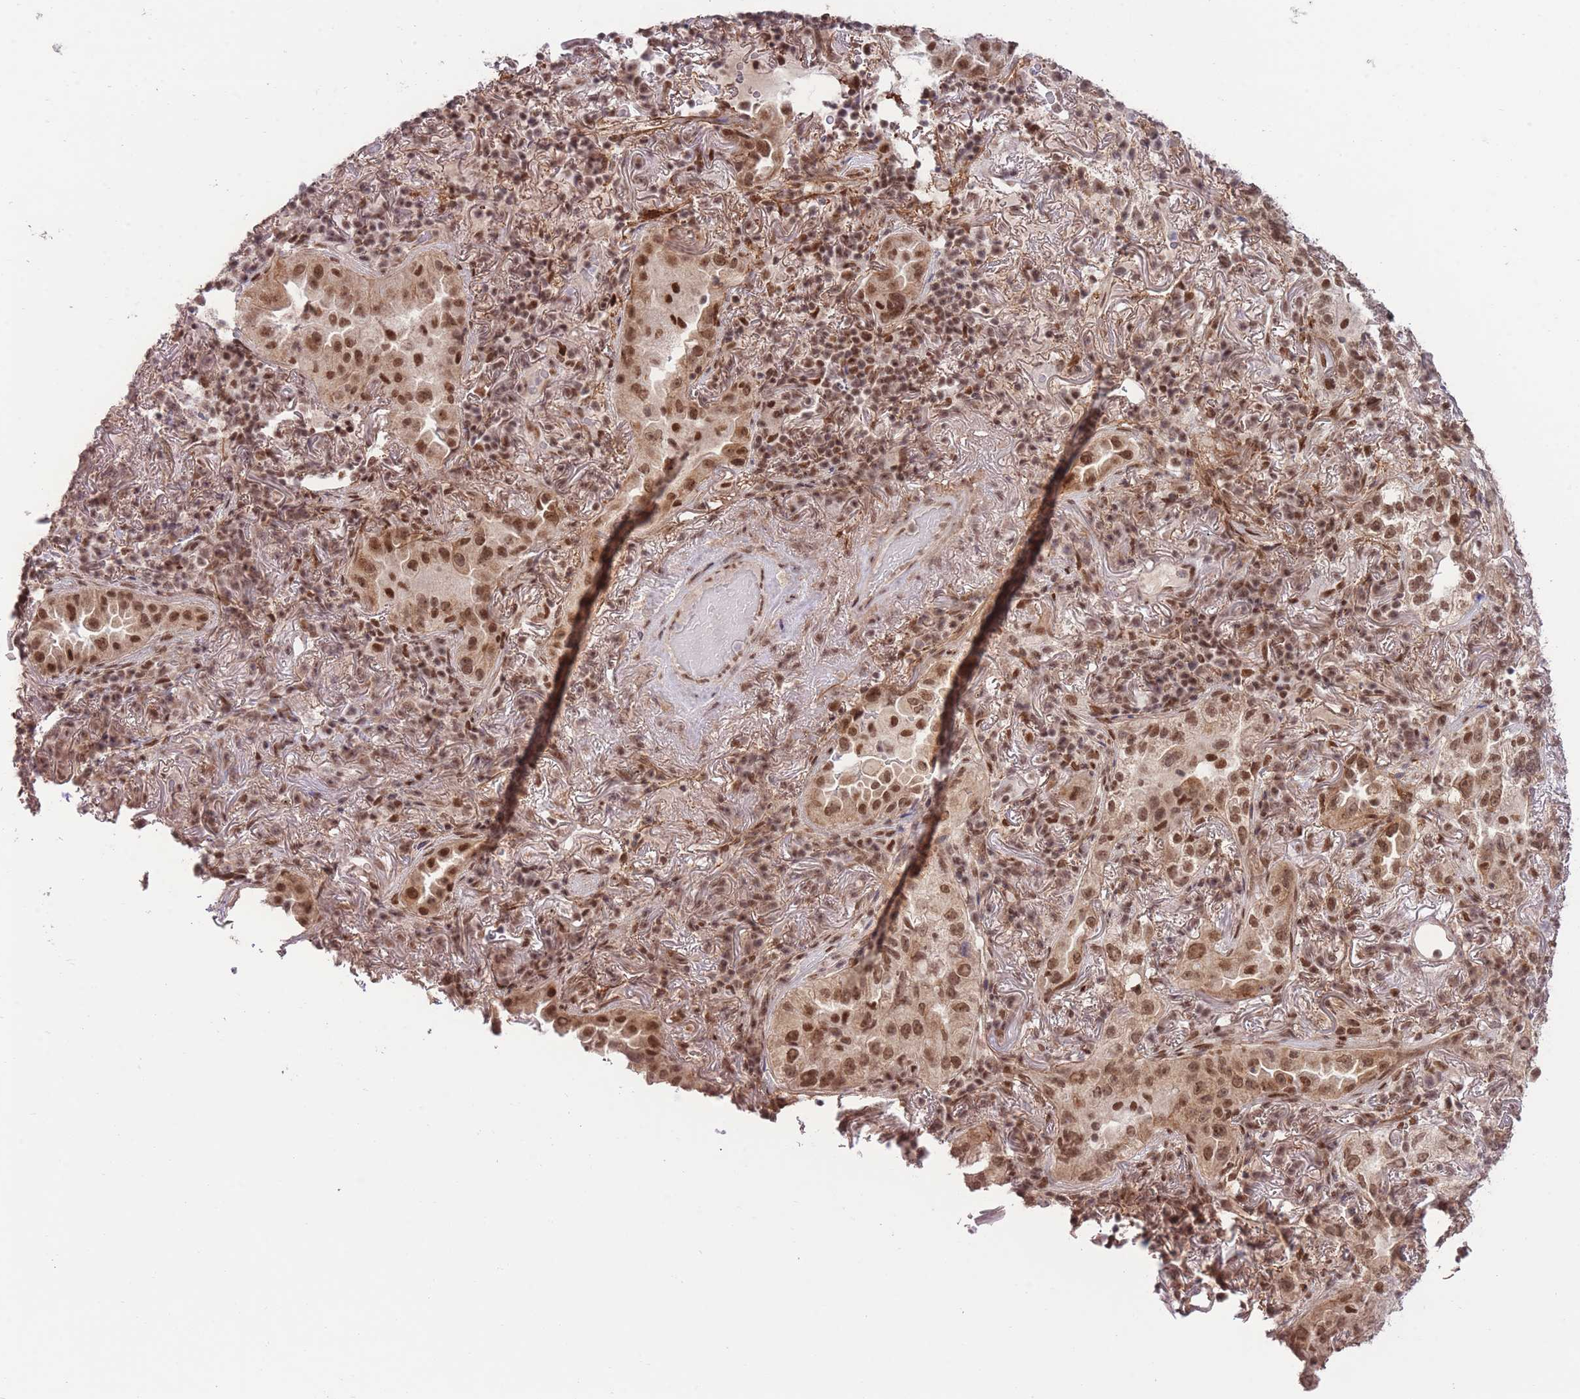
{"staining": {"intensity": "moderate", "quantity": ">75%", "location": "nuclear"}, "tissue": "lung cancer", "cell_type": "Tumor cells", "image_type": "cancer", "snomed": [{"axis": "morphology", "description": "Adenocarcinoma, NOS"}, {"axis": "topography", "description": "Lung"}], "caption": "IHC (DAB) staining of lung adenocarcinoma demonstrates moderate nuclear protein staining in approximately >75% of tumor cells.", "gene": "CARD8", "patient": {"sex": "female", "age": 69}}